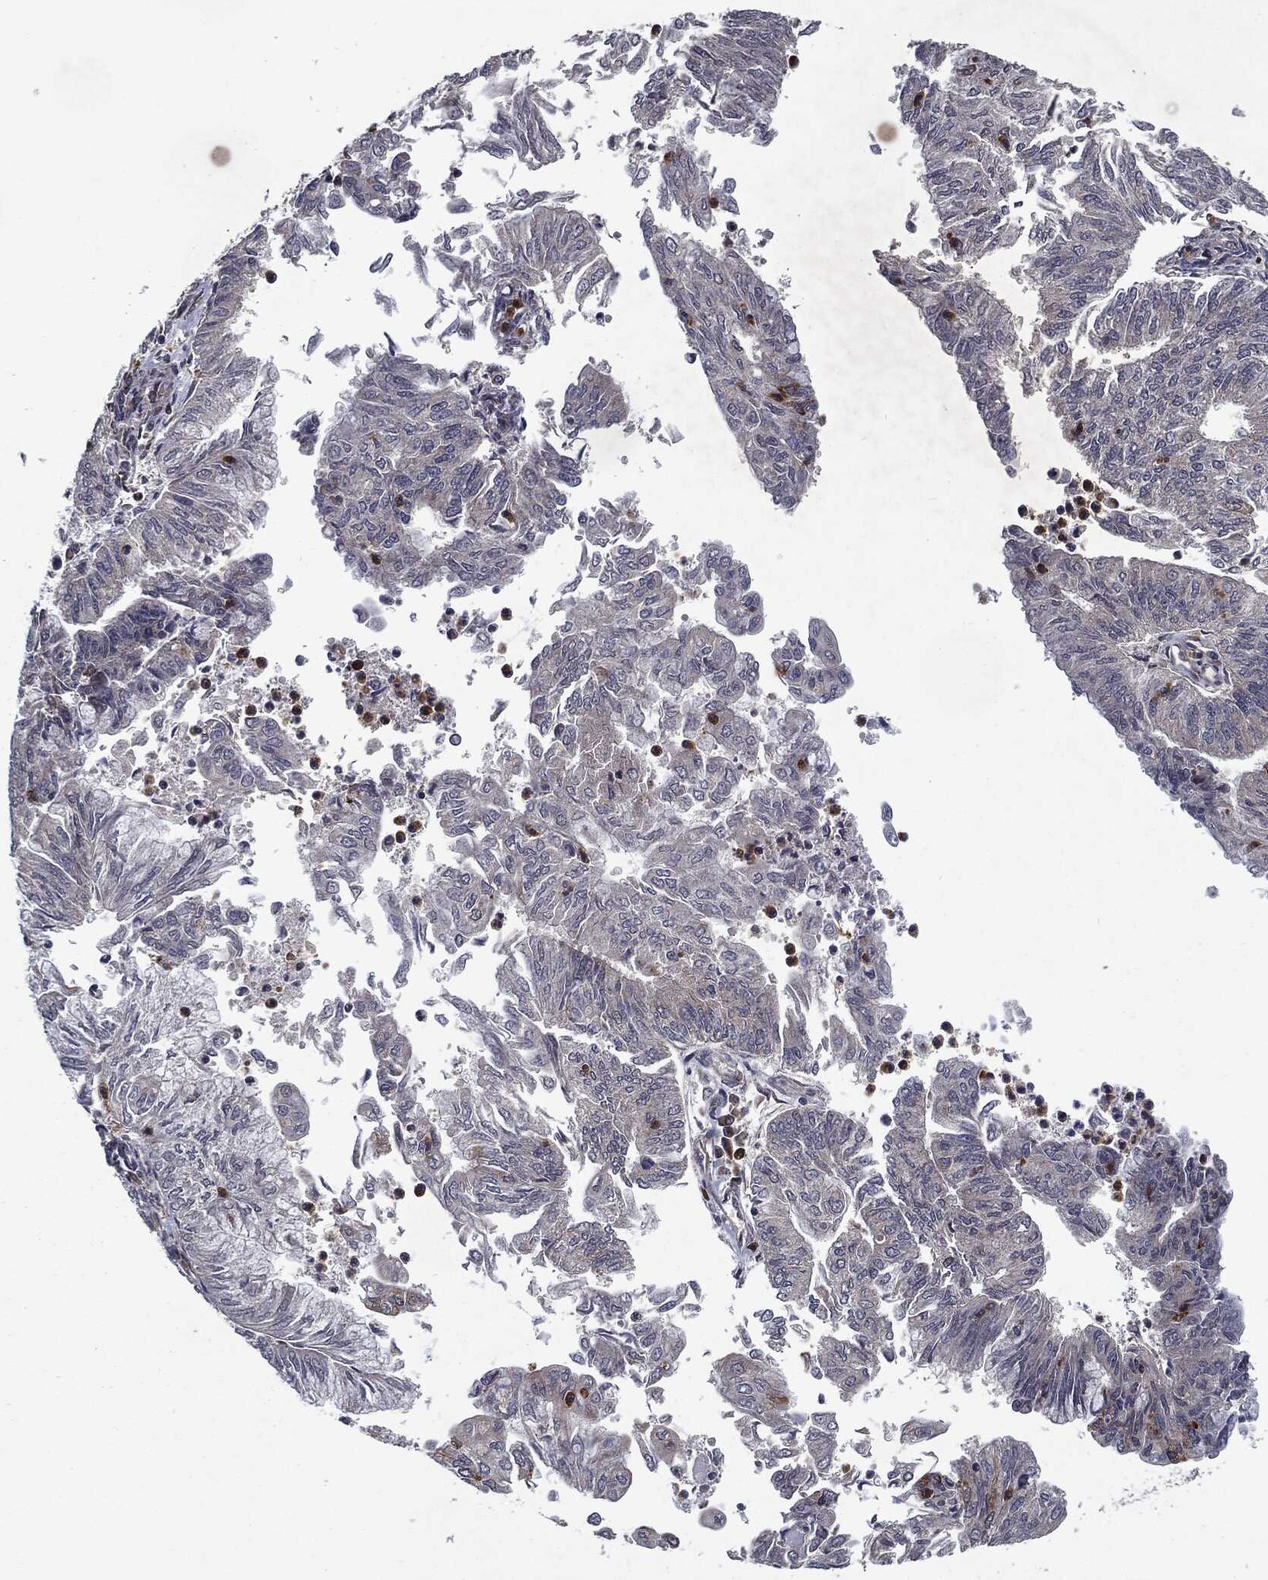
{"staining": {"intensity": "negative", "quantity": "none", "location": "none"}, "tissue": "endometrial cancer", "cell_type": "Tumor cells", "image_type": "cancer", "snomed": [{"axis": "morphology", "description": "Adenocarcinoma, NOS"}, {"axis": "topography", "description": "Endometrium"}], "caption": "Tumor cells show no significant positivity in adenocarcinoma (endometrial). (Immunohistochemistry (ihc), brightfield microscopy, high magnification).", "gene": "HDAC5", "patient": {"sex": "female", "age": 59}}